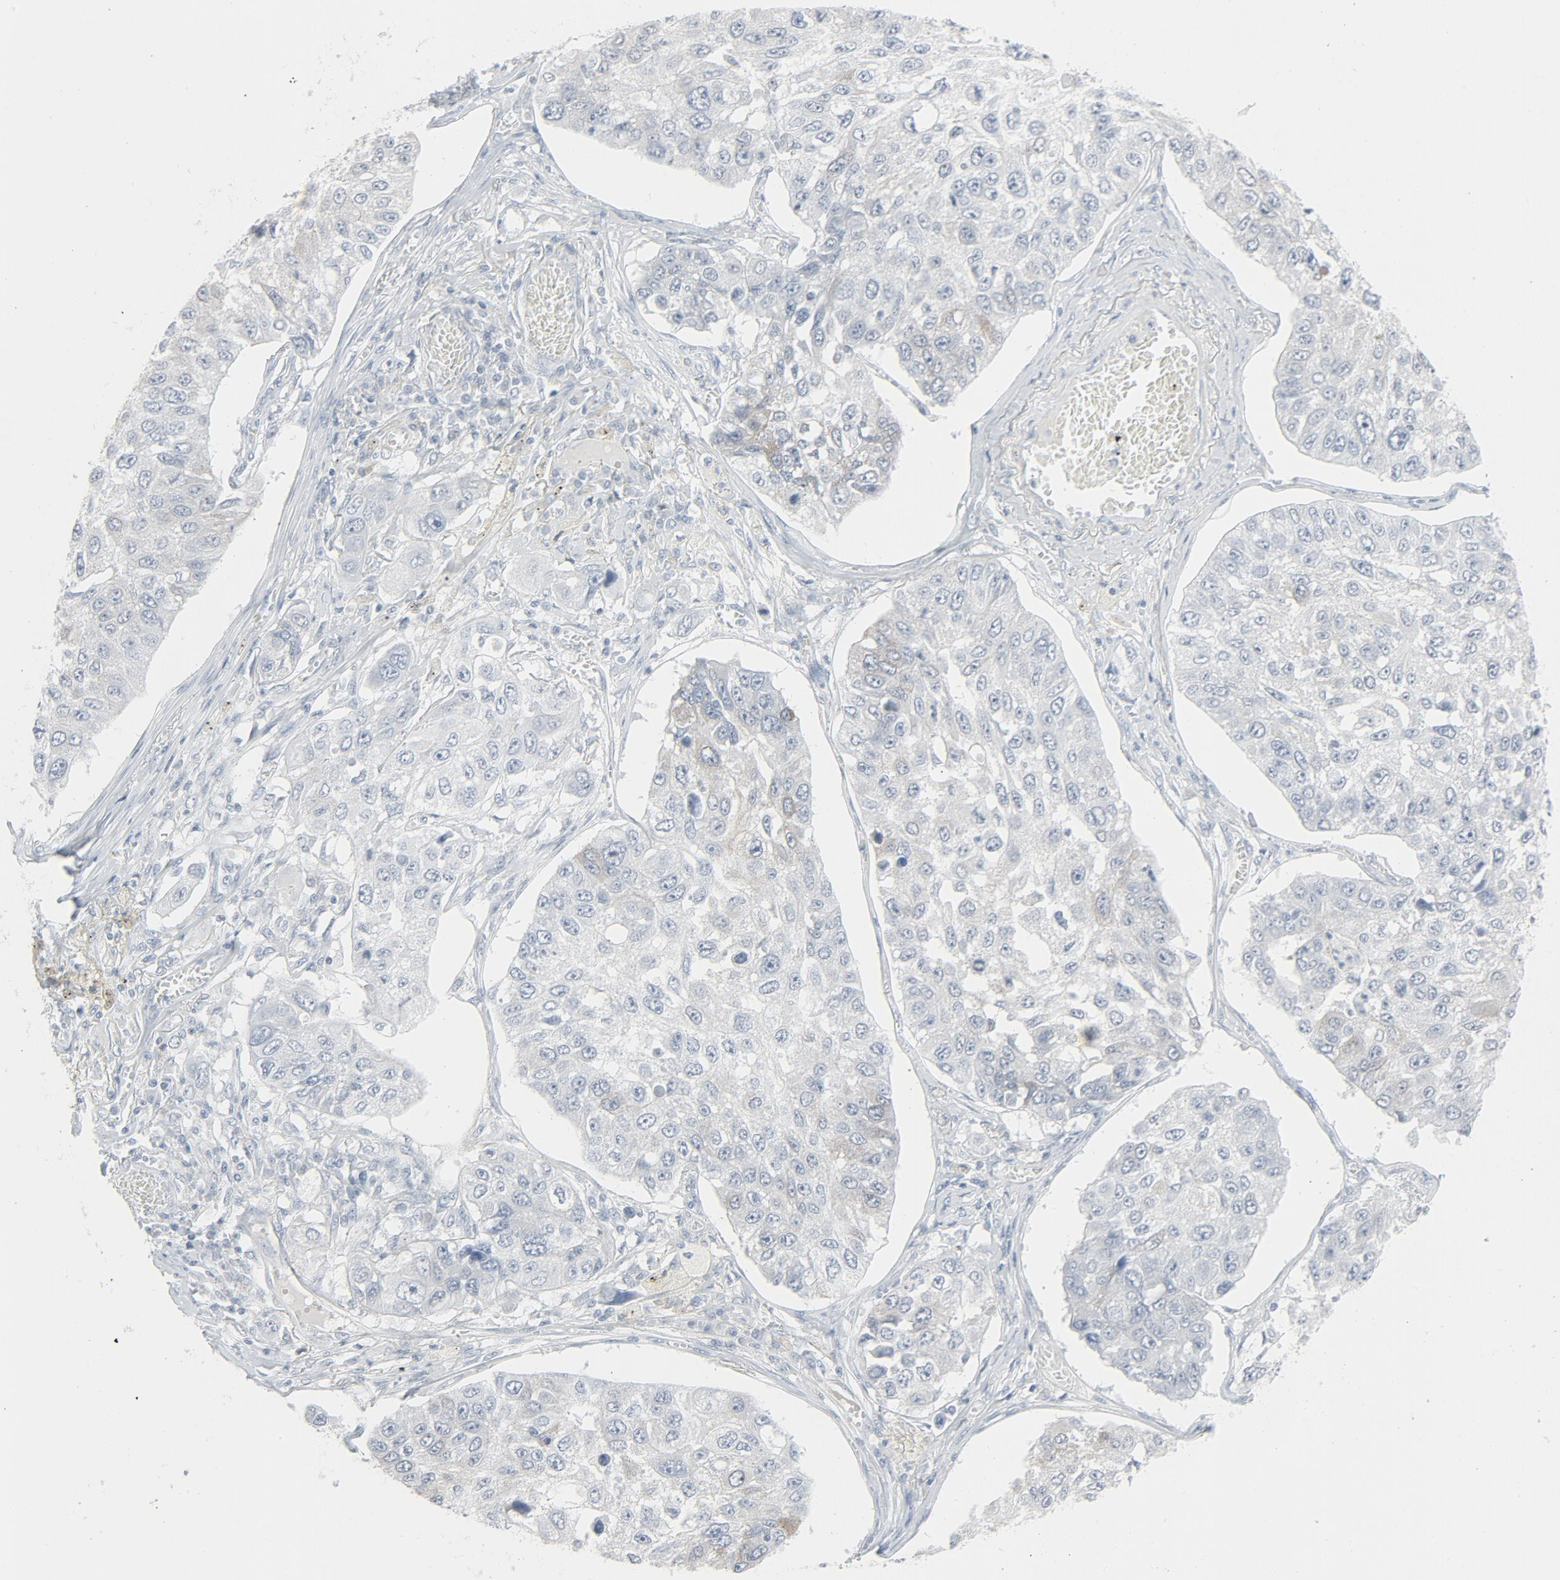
{"staining": {"intensity": "weak", "quantity": "<25%", "location": "cytoplasmic/membranous"}, "tissue": "lung cancer", "cell_type": "Tumor cells", "image_type": "cancer", "snomed": [{"axis": "morphology", "description": "Squamous cell carcinoma, NOS"}, {"axis": "topography", "description": "Lung"}], "caption": "An image of human lung cancer (squamous cell carcinoma) is negative for staining in tumor cells.", "gene": "FGFR3", "patient": {"sex": "male", "age": 71}}